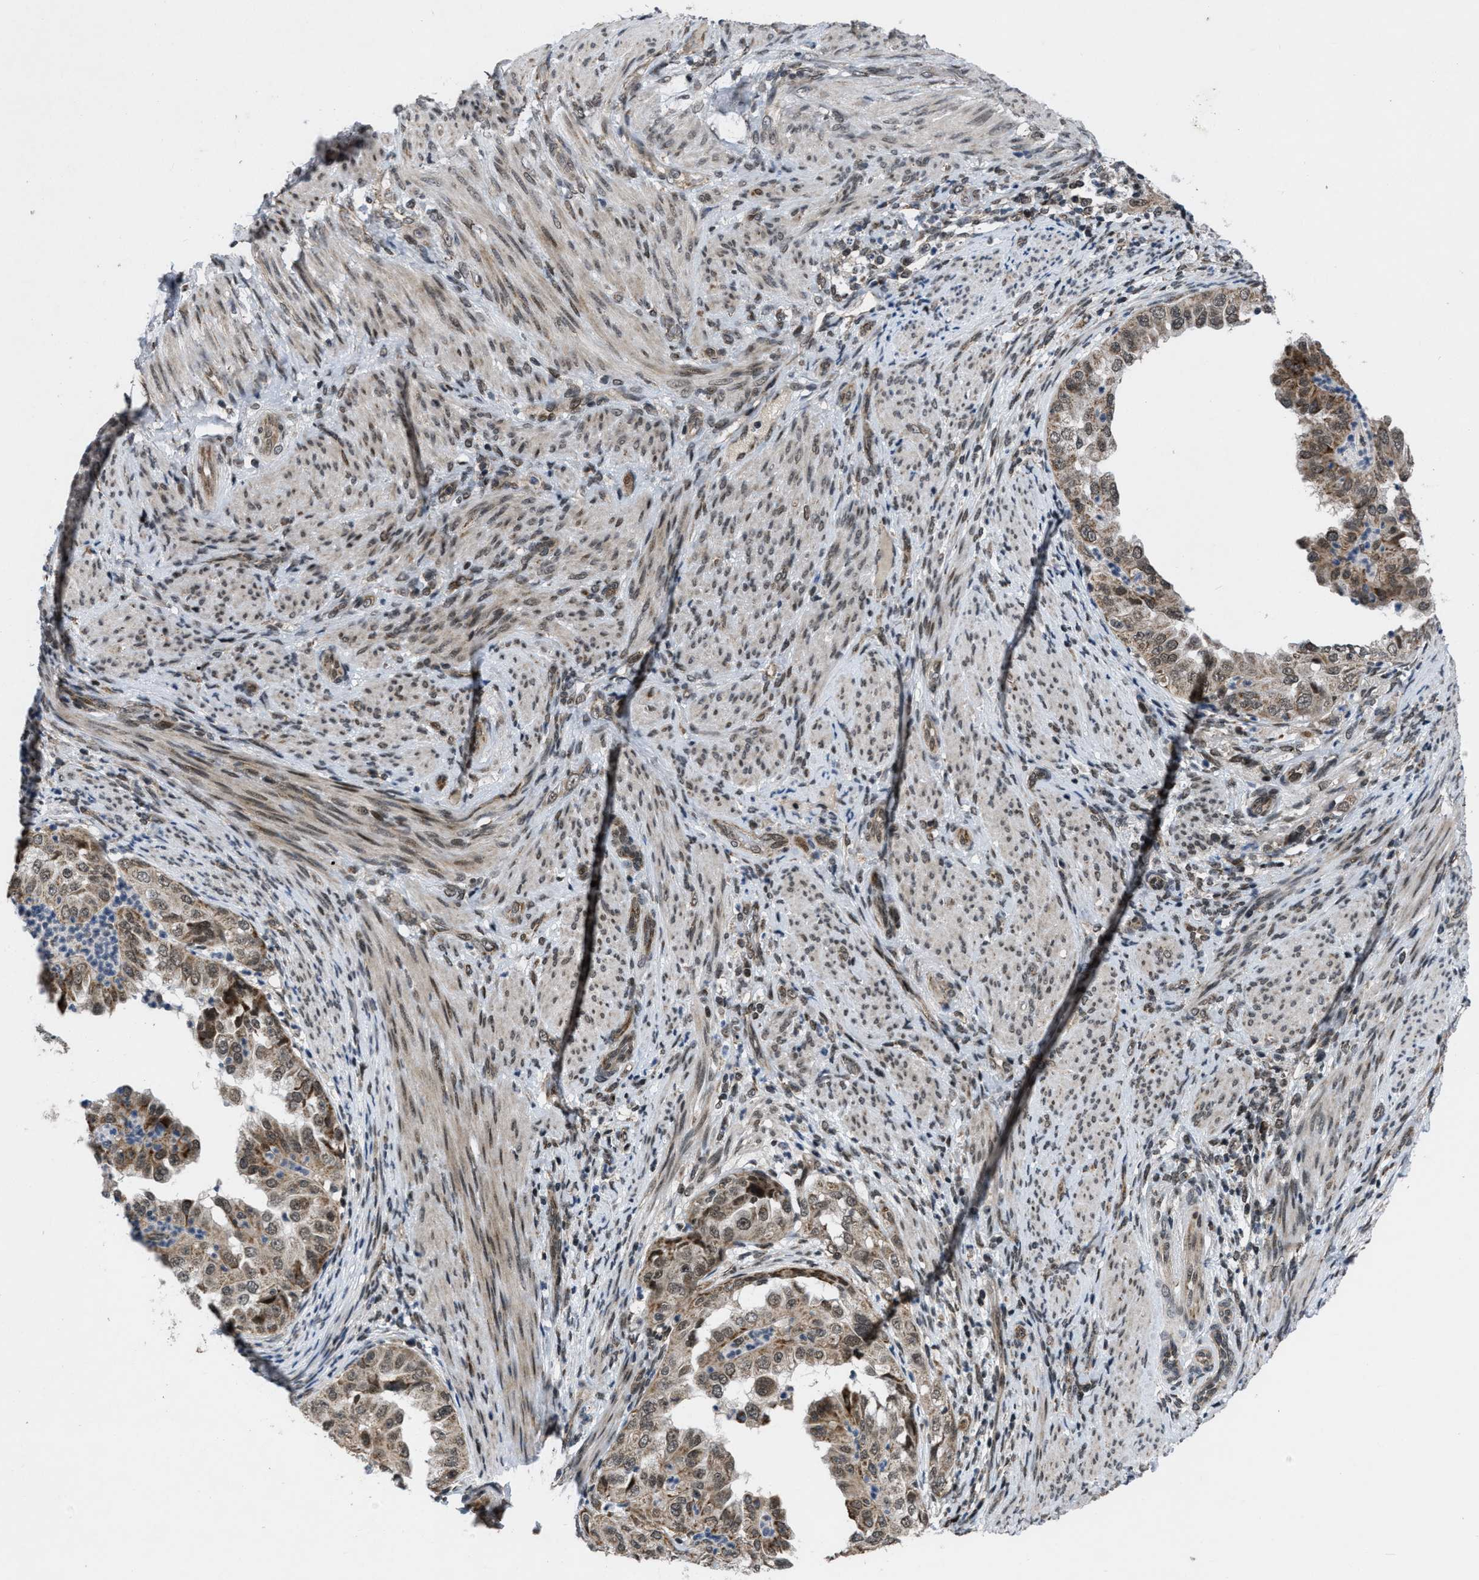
{"staining": {"intensity": "weak", "quantity": "25%-75%", "location": "cytoplasmic/membranous,nuclear"}, "tissue": "endometrial cancer", "cell_type": "Tumor cells", "image_type": "cancer", "snomed": [{"axis": "morphology", "description": "Adenocarcinoma, NOS"}, {"axis": "topography", "description": "Endometrium"}], "caption": "IHC staining of endometrial cancer, which exhibits low levels of weak cytoplasmic/membranous and nuclear staining in about 25%-75% of tumor cells indicating weak cytoplasmic/membranous and nuclear protein positivity. The staining was performed using DAB (brown) for protein detection and nuclei were counterstained in hematoxylin (blue).", "gene": "ZNHIT1", "patient": {"sex": "female", "age": 85}}